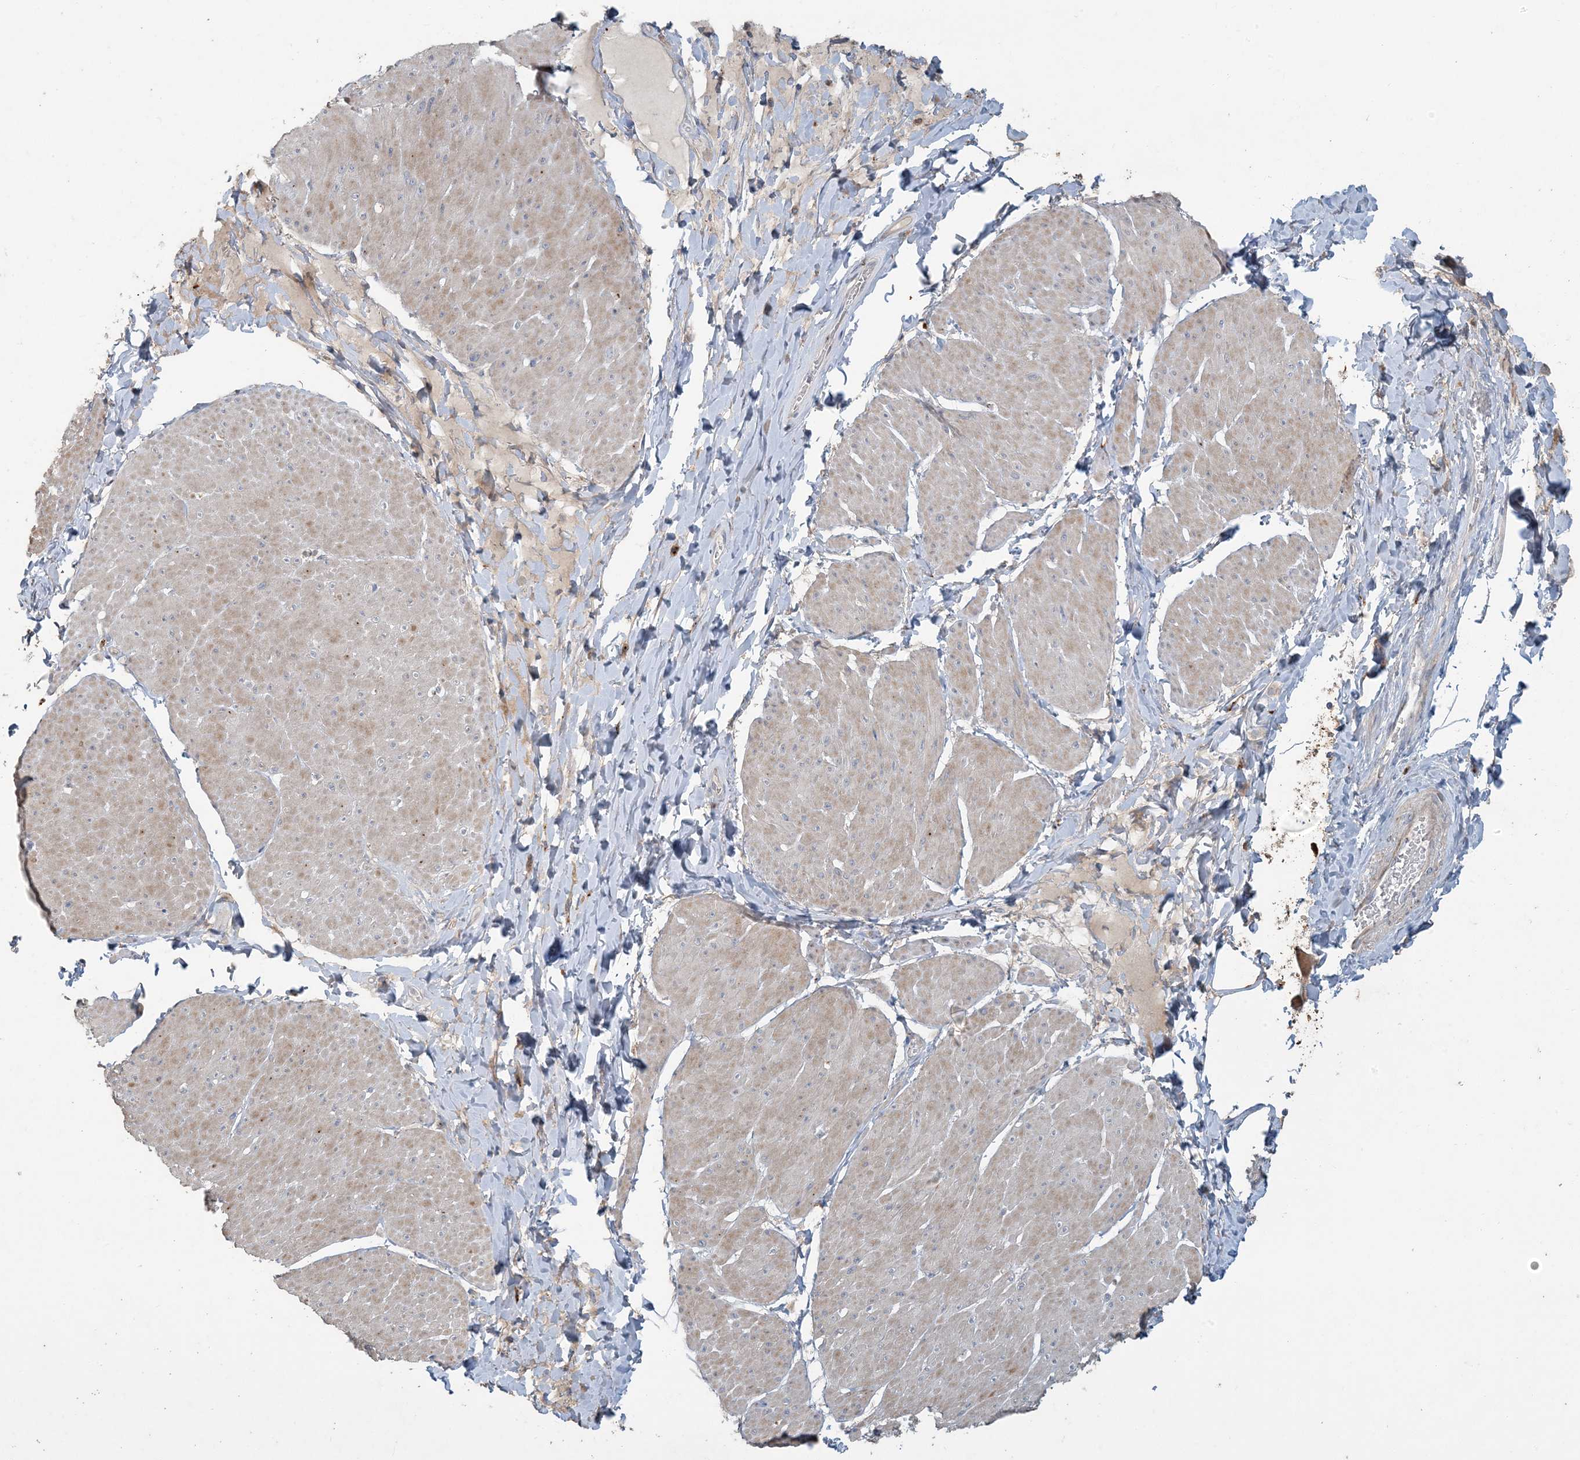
{"staining": {"intensity": "weak", "quantity": ">75%", "location": "cytoplasmic/membranous"}, "tissue": "smooth muscle", "cell_type": "Smooth muscle cells", "image_type": "normal", "snomed": [{"axis": "morphology", "description": "Urothelial carcinoma, High grade"}, {"axis": "topography", "description": "Urinary bladder"}], "caption": "Immunohistochemical staining of benign human smooth muscle shows low levels of weak cytoplasmic/membranous staining in about >75% of smooth muscle cells.", "gene": "LTN1", "patient": {"sex": "male", "age": 46}}